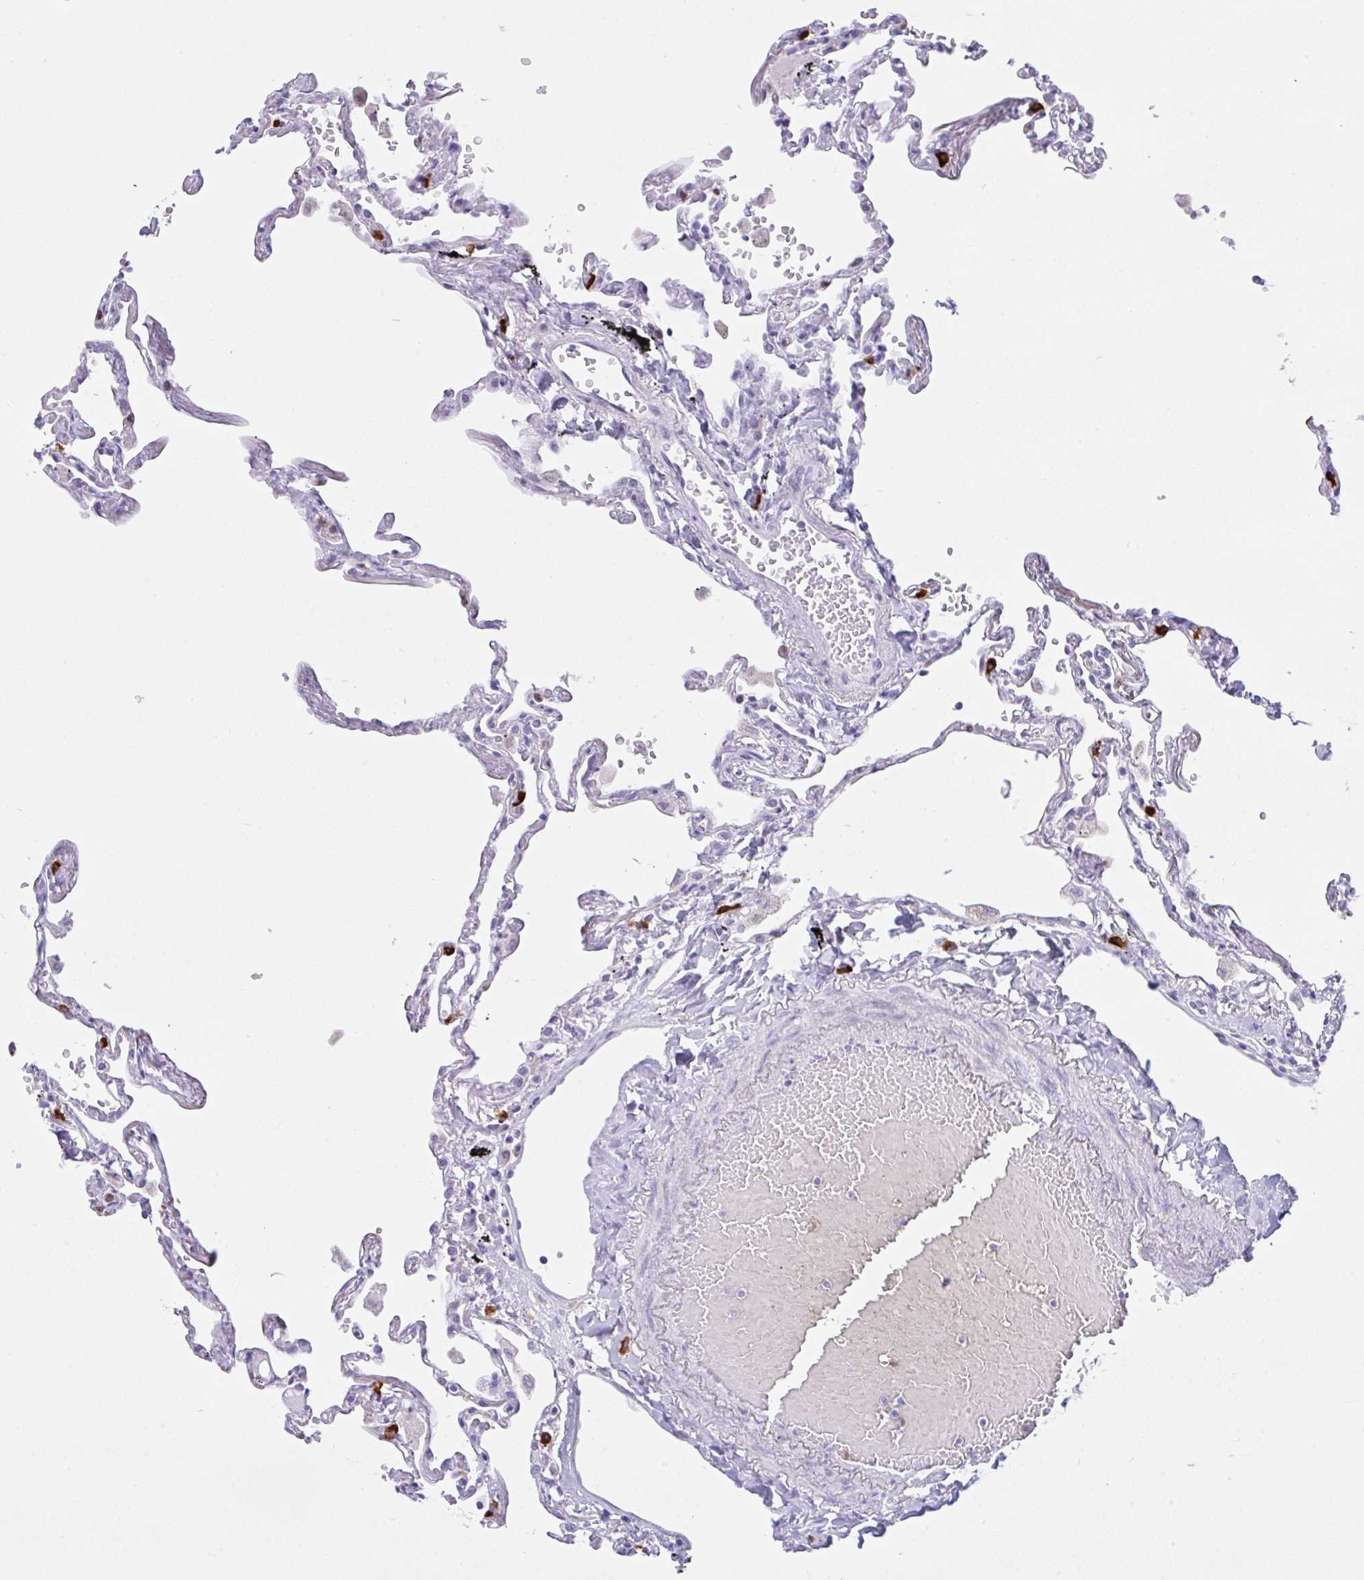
{"staining": {"intensity": "negative", "quantity": "none", "location": "none"}, "tissue": "lung", "cell_type": "Alveolar cells", "image_type": "normal", "snomed": [{"axis": "morphology", "description": "Normal tissue, NOS"}, {"axis": "topography", "description": "Lung"}], "caption": "Lung stained for a protein using immunohistochemistry displays no positivity alveolar cells.", "gene": "NCF1", "patient": {"sex": "female", "age": 67}}